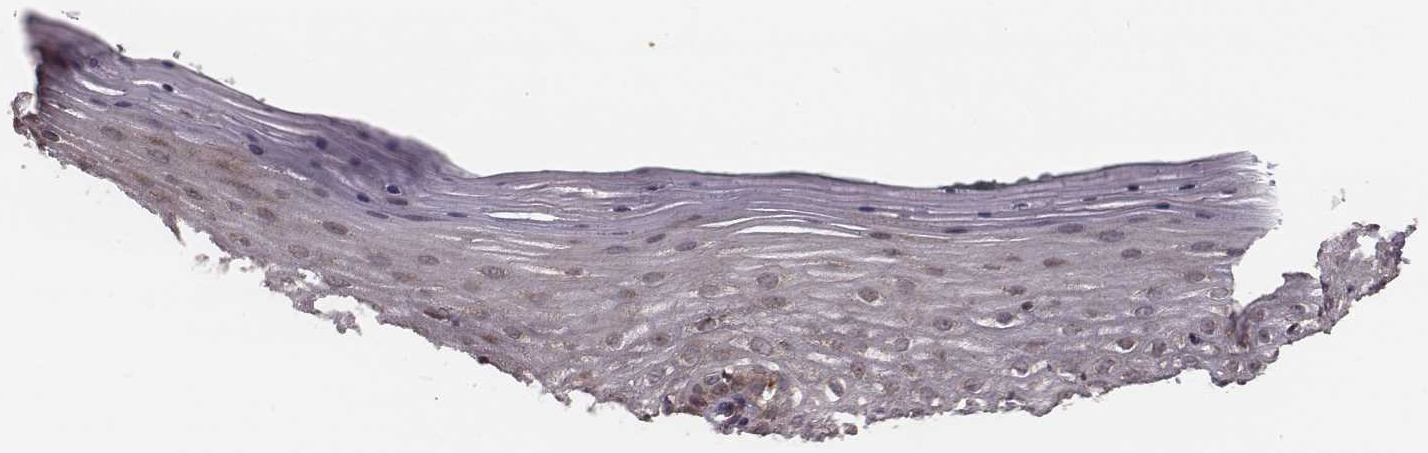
{"staining": {"intensity": "moderate", "quantity": "25%-75%", "location": "cytoplasmic/membranous"}, "tissue": "vagina", "cell_type": "Squamous epithelial cells", "image_type": "normal", "snomed": [{"axis": "morphology", "description": "Normal tissue, NOS"}, {"axis": "topography", "description": "Vagina"}], "caption": "About 25%-75% of squamous epithelial cells in unremarkable human vagina display moderate cytoplasmic/membranous protein positivity as visualized by brown immunohistochemical staining.", "gene": "ZDHHC21", "patient": {"sex": "female", "age": 45}}